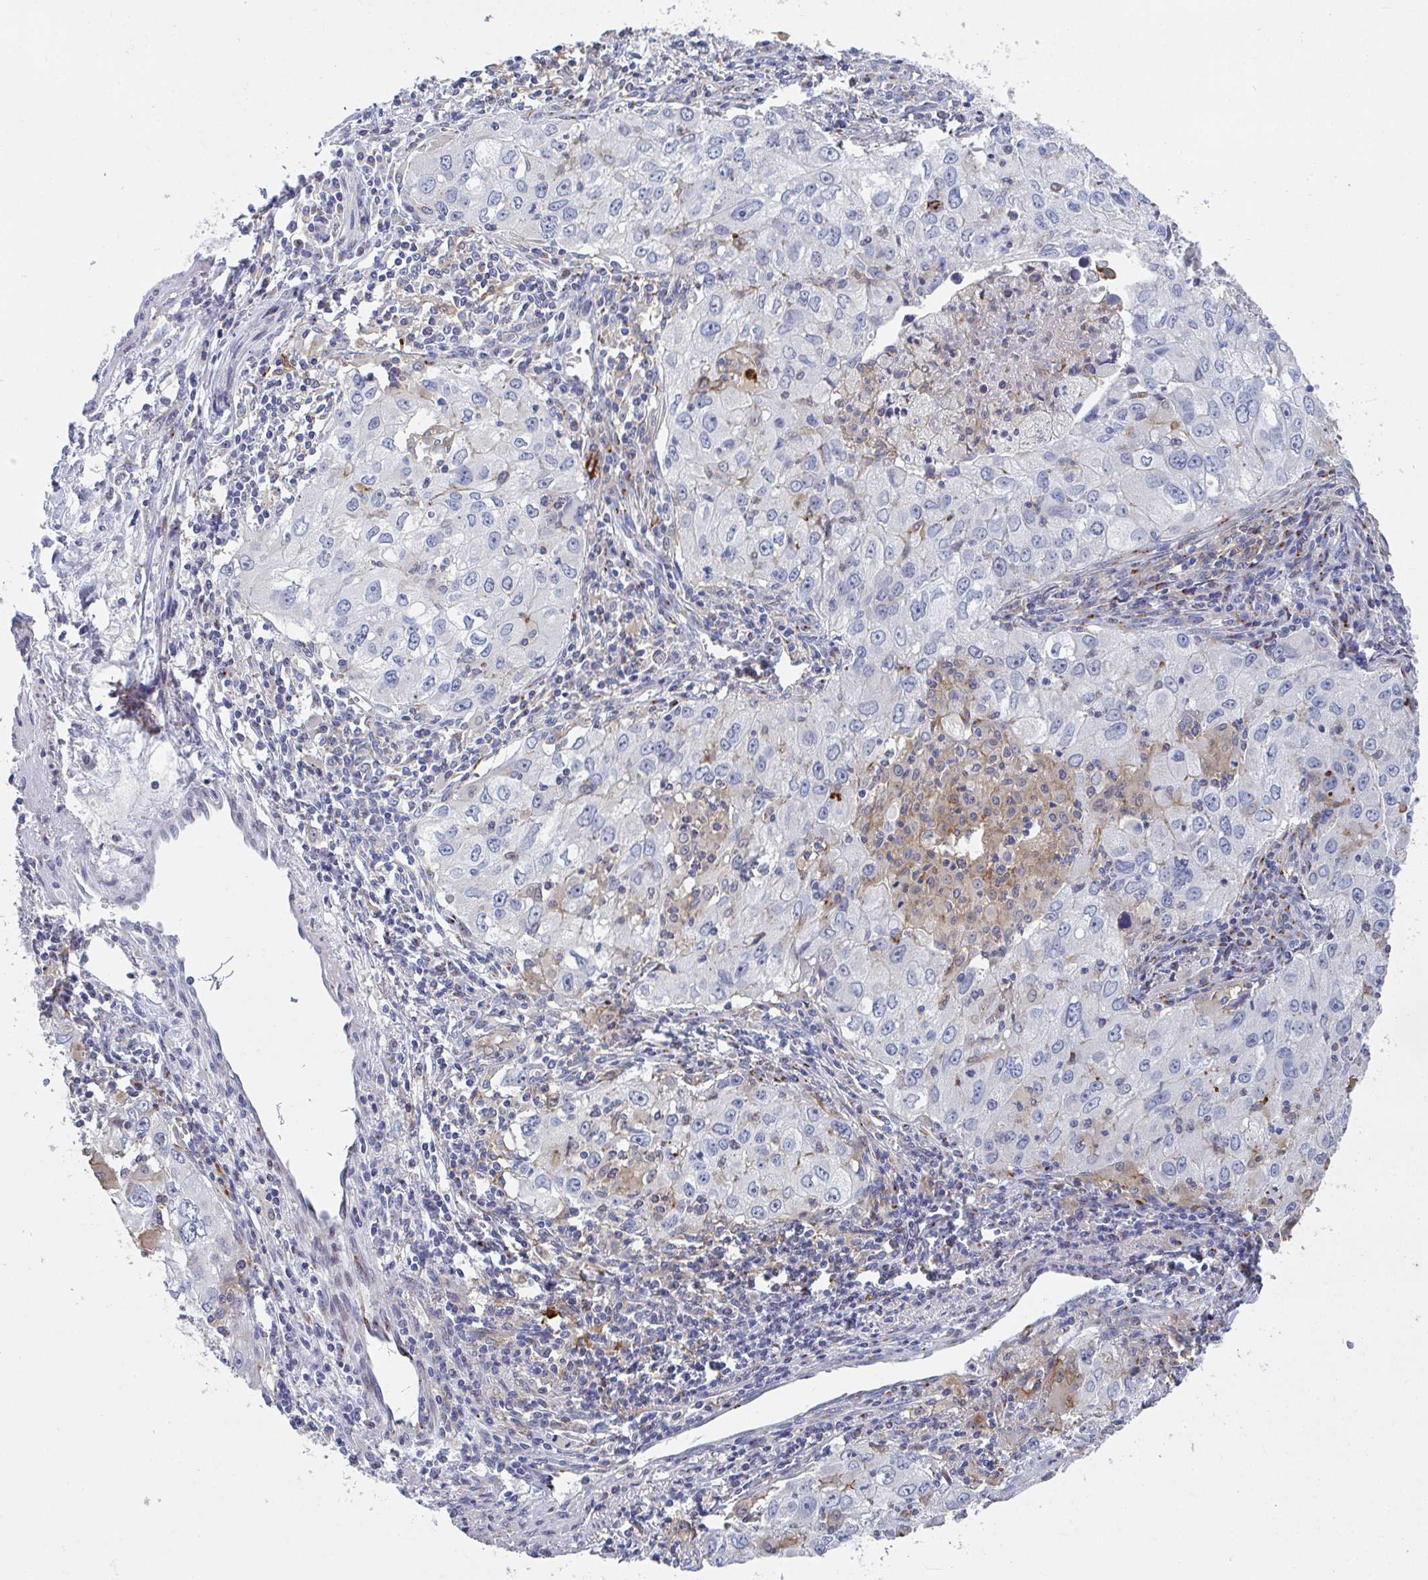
{"staining": {"intensity": "negative", "quantity": "none", "location": "none"}, "tissue": "lung cancer", "cell_type": "Tumor cells", "image_type": "cancer", "snomed": [{"axis": "morphology", "description": "Adenocarcinoma, NOS"}, {"axis": "morphology", "description": "Adenocarcinoma, metastatic, NOS"}, {"axis": "topography", "description": "Lymph node"}, {"axis": "topography", "description": "Lung"}], "caption": "An immunohistochemistry (IHC) image of lung cancer (metastatic adenocarcinoma) is shown. There is no staining in tumor cells of lung cancer (metastatic adenocarcinoma).", "gene": "PSMG1", "patient": {"sex": "female", "age": 42}}